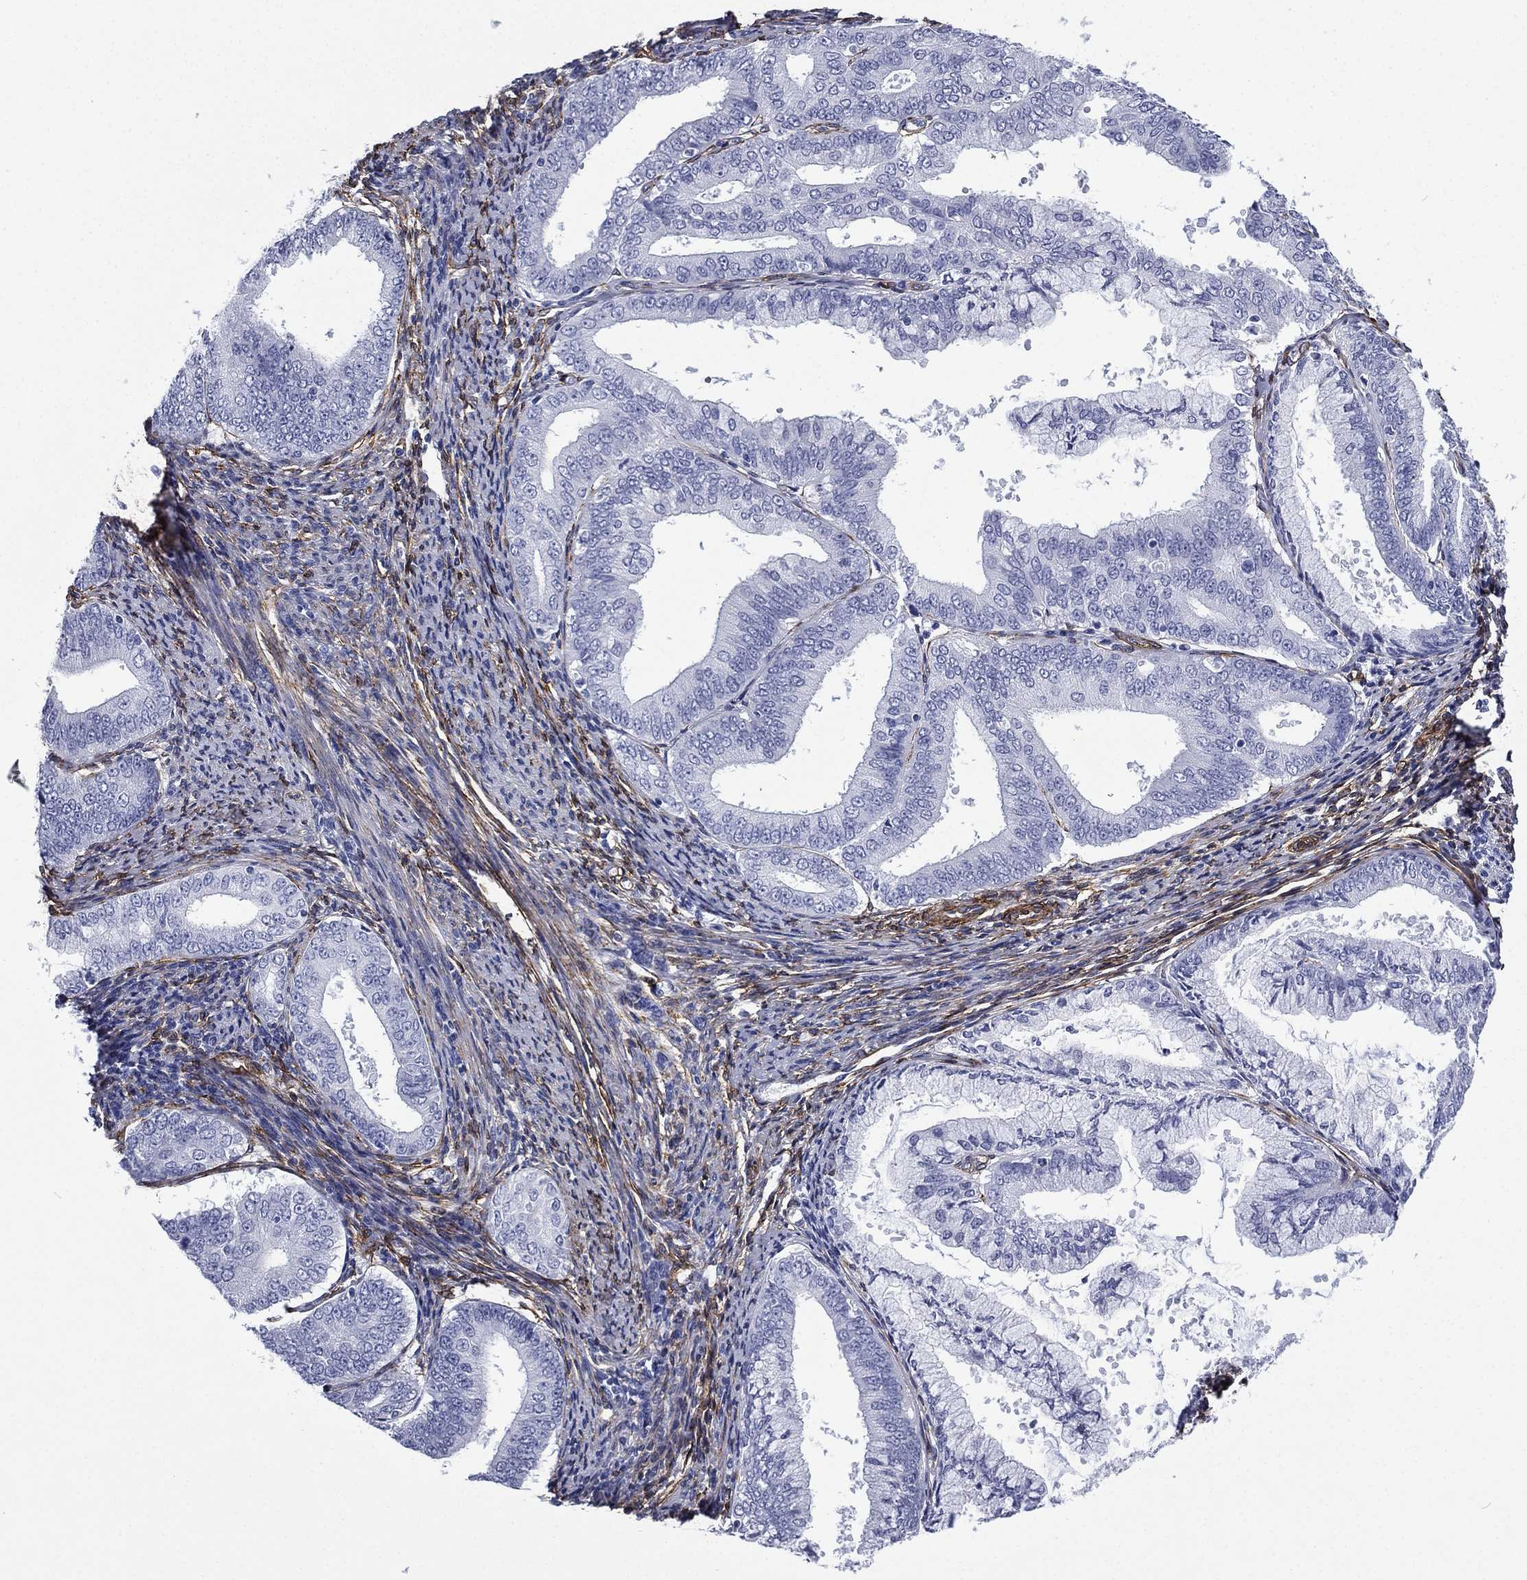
{"staining": {"intensity": "negative", "quantity": "none", "location": "none"}, "tissue": "endometrial cancer", "cell_type": "Tumor cells", "image_type": "cancer", "snomed": [{"axis": "morphology", "description": "Adenocarcinoma, NOS"}, {"axis": "topography", "description": "Endometrium"}], "caption": "Immunohistochemistry of human endometrial adenocarcinoma displays no positivity in tumor cells.", "gene": "CAVIN3", "patient": {"sex": "female", "age": 63}}